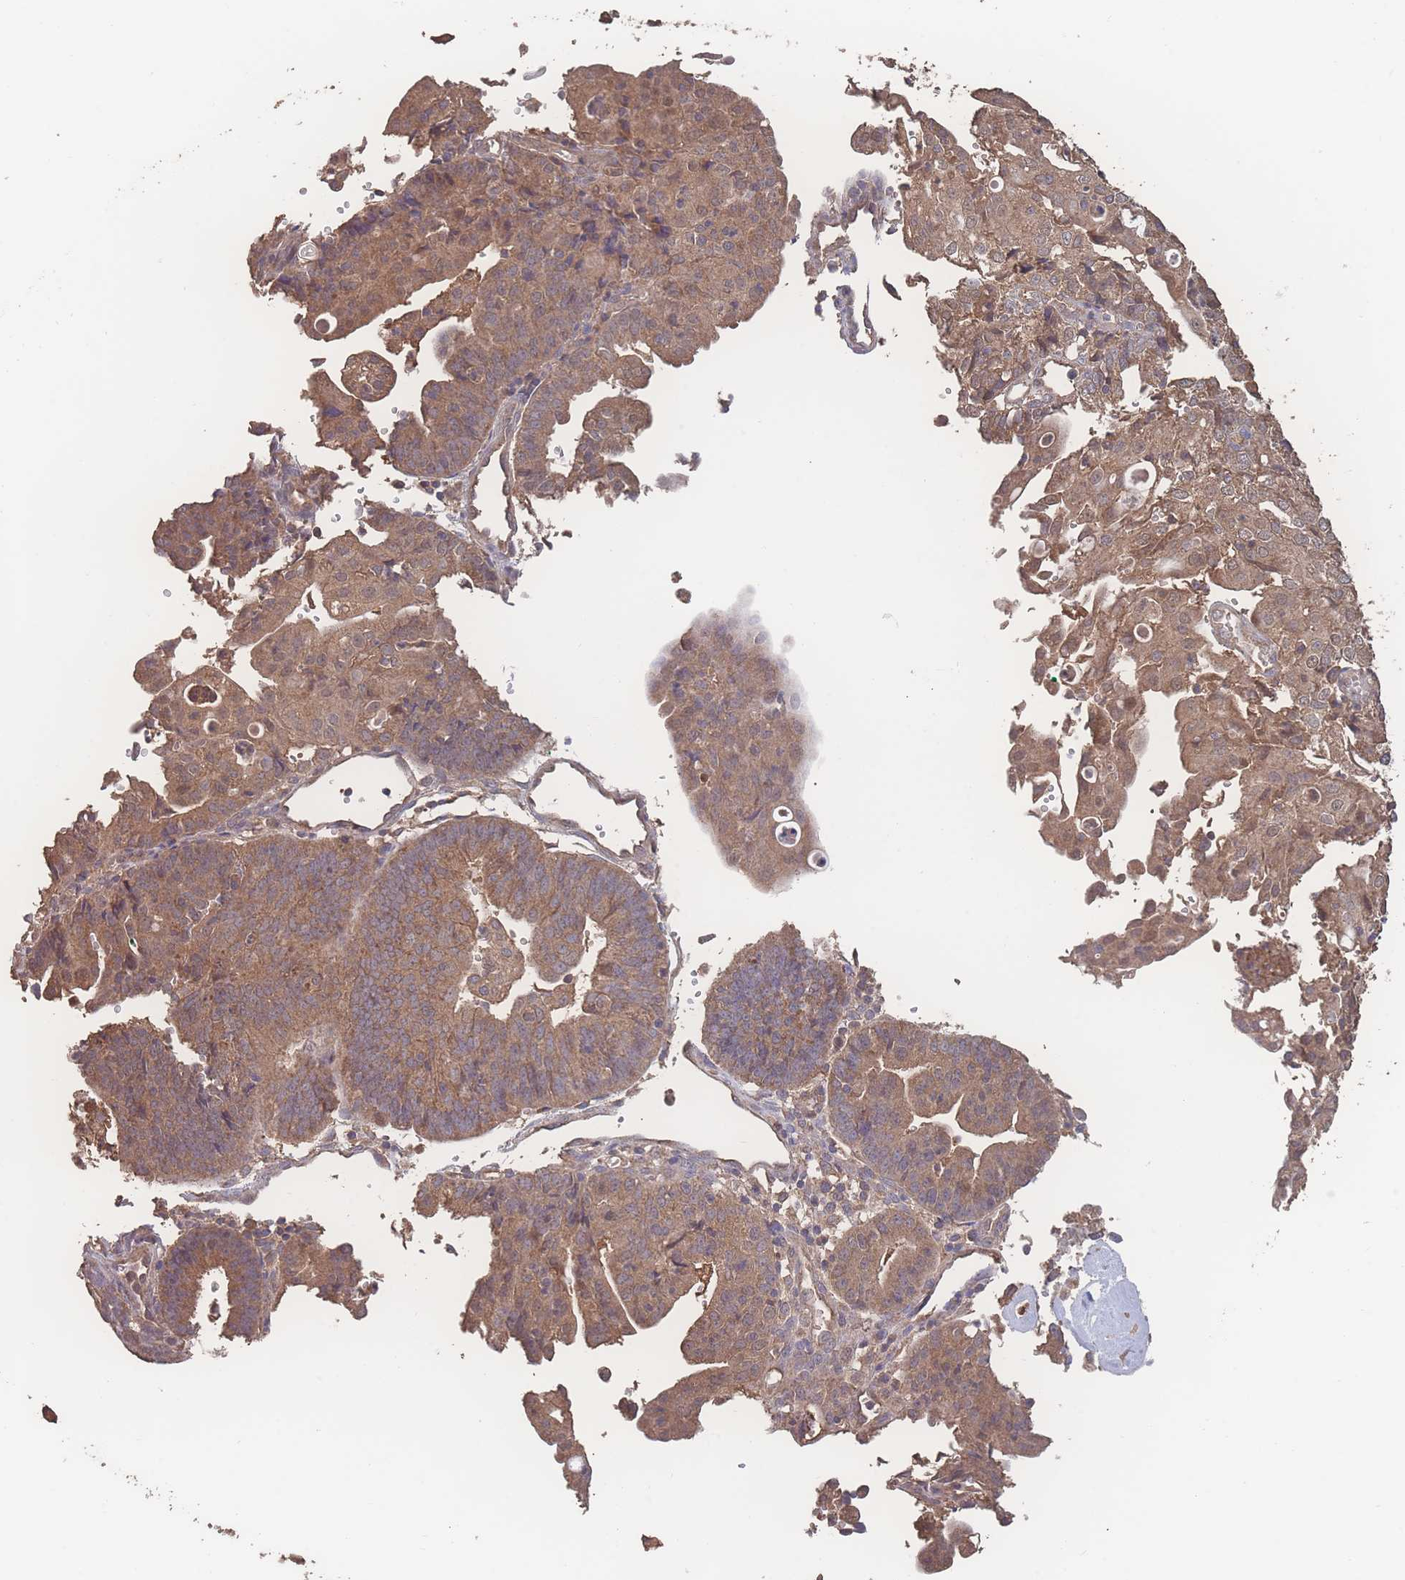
{"staining": {"intensity": "moderate", "quantity": ">75%", "location": "cytoplasmic/membranous"}, "tissue": "endometrial cancer", "cell_type": "Tumor cells", "image_type": "cancer", "snomed": [{"axis": "morphology", "description": "Adenocarcinoma, NOS"}, {"axis": "topography", "description": "Endometrium"}], "caption": "Adenocarcinoma (endometrial) was stained to show a protein in brown. There is medium levels of moderate cytoplasmic/membranous staining in about >75% of tumor cells.", "gene": "ATXN10", "patient": {"sex": "female", "age": 56}}